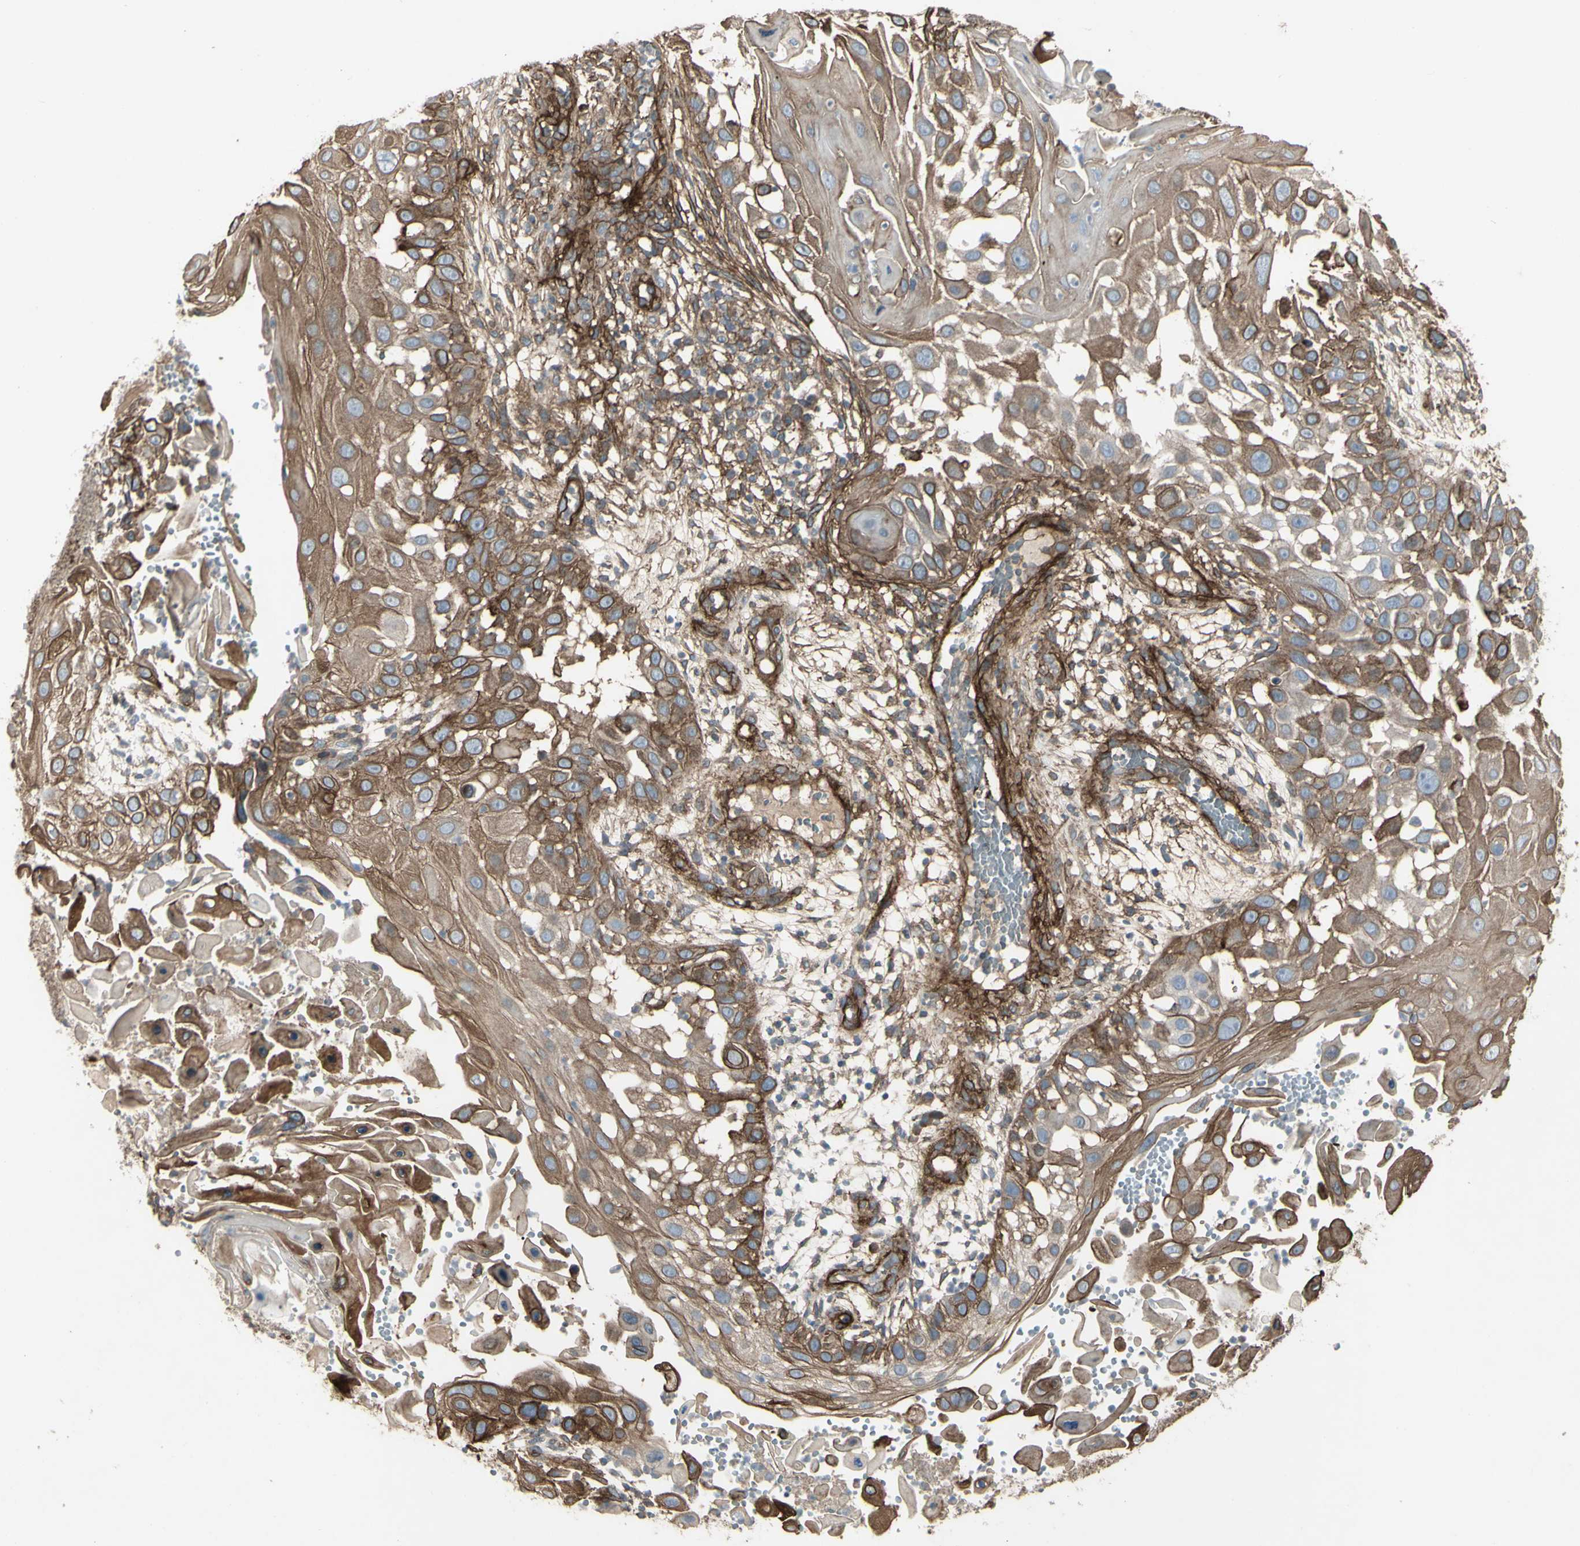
{"staining": {"intensity": "moderate", "quantity": "25%-75%", "location": "cytoplasmic/membranous"}, "tissue": "skin cancer", "cell_type": "Tumor cells", "image_type": "cancer", "snomed": [{"axis": "morphology", "description": "Squamous cell carcinoma, NOS"}, {"axis": "topography", "description": "Skin"}], "caption": "There is medium levels of moderate cytoplasmic/membranous positivity in tumor cells of skin squamous cell carcinoma, as demonstrated by immunohistochemical staining (brown color).", "gene": "CD276", "patient": {"sex": "female", "age": 44}}